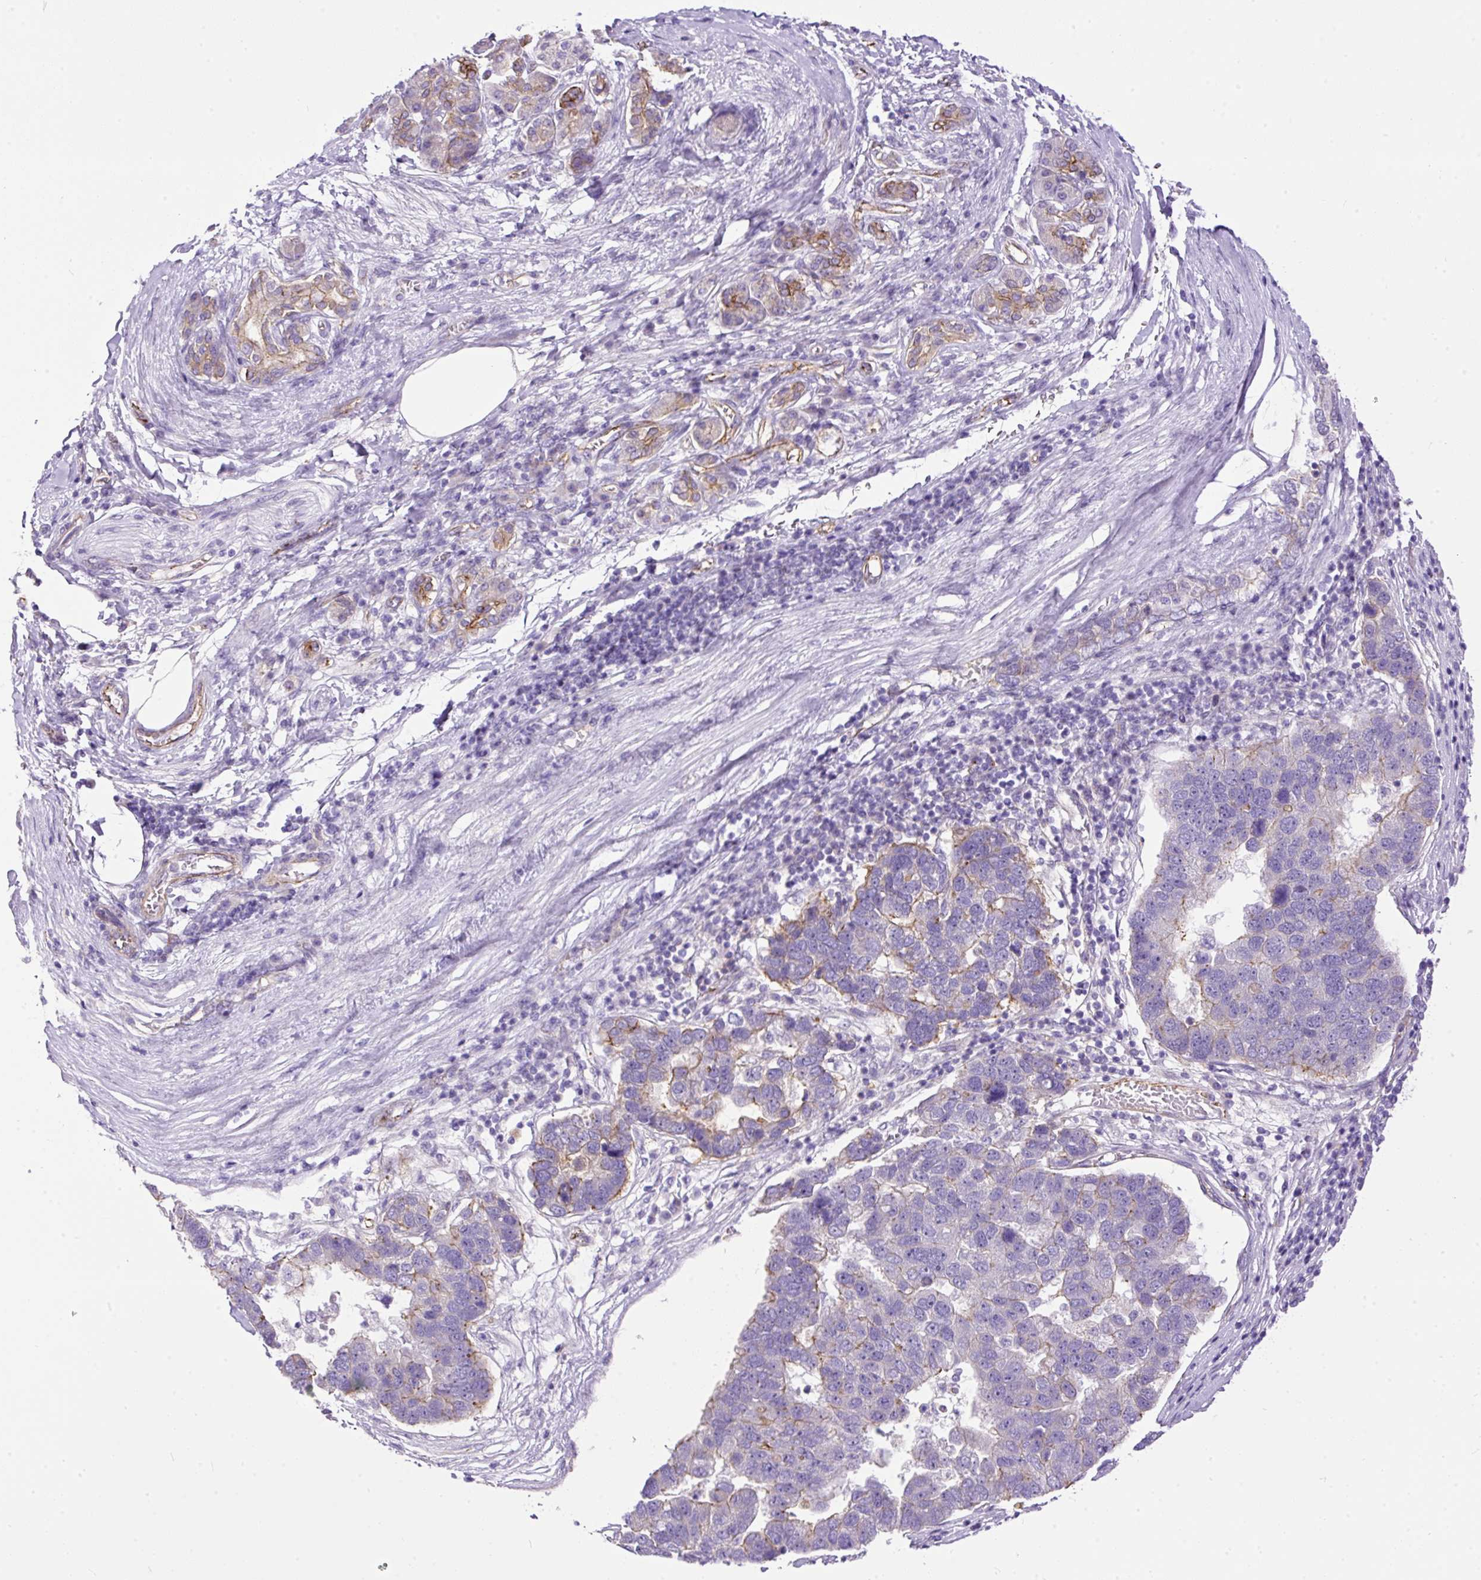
{"staining": {"intensity": "weak", "quantity": "<25%", "location": "cytoplasmic/membranous"}, "tissue": "pancreatic cancer", "cell_type": "Tumor cells", "image_type": "cancer", "snomed": [{"axis": "morphology", "description": "Adenocarcinoma, NOS"}, {"axis": "topography", "description": "Pancreas"}], "caption": "The image displays no staining of tumor cells in pancreatic cancer (adenocarcinoma). The staining is performed using DAB brown chromogen with nuclei counter-stained in using hematoxylin.", "gene": "MAGEB16", "patient": {"sex": "female", "age": 61}}